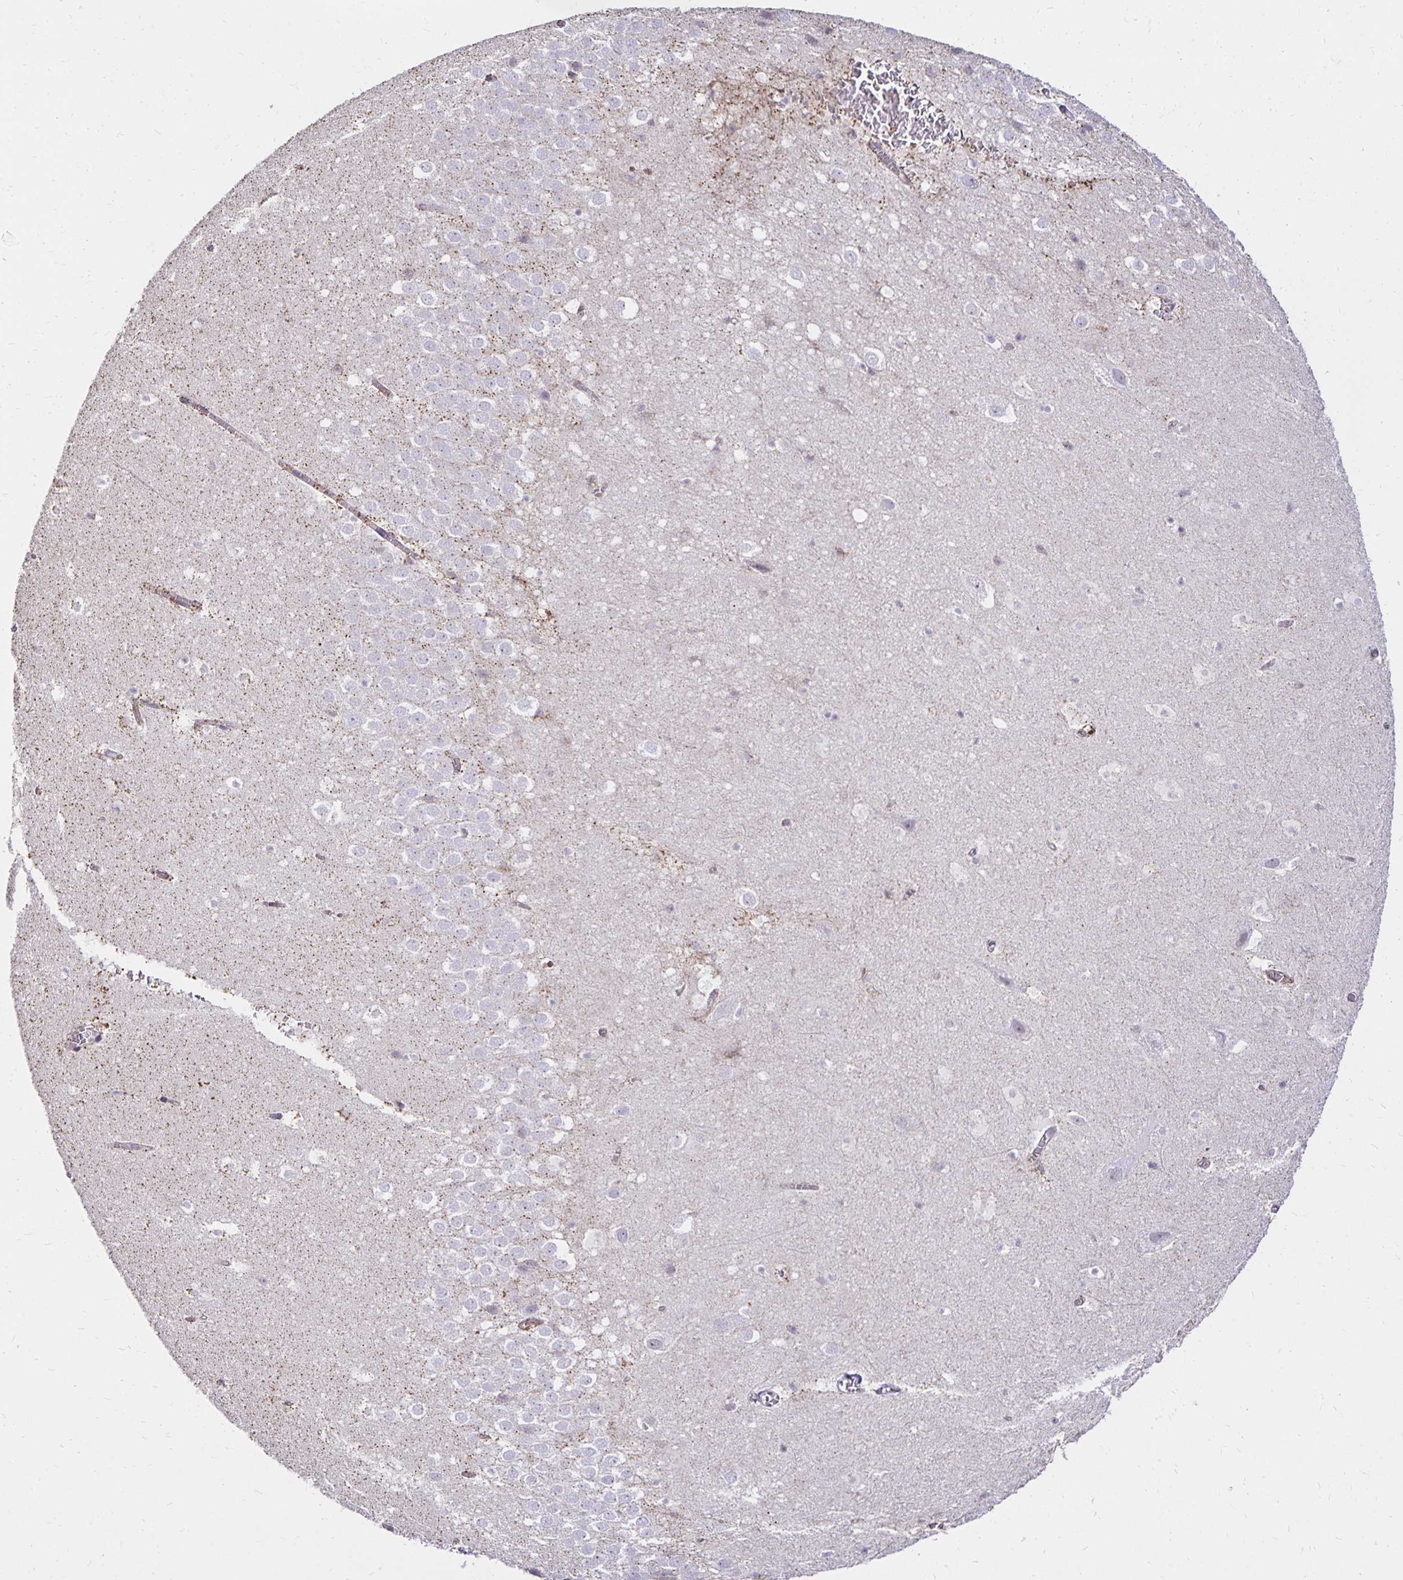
{"staining": {"intensity": "negative", "quantity": "none", "location": "none"}, "tissue": "hippocampus", "cell_type": "Glial cells", "image_type": "normal", "snomed": [{"axis": "morphology", "description": "Normal tissue, NOS"}, {"axis": "topography", "description": "Hippocampus"}], "caption": "IHC of normal human hippocampus reveals no staining in glial cells.", "gene": "PNPLA3", "patient": {"sex": "female", "age": 42}}